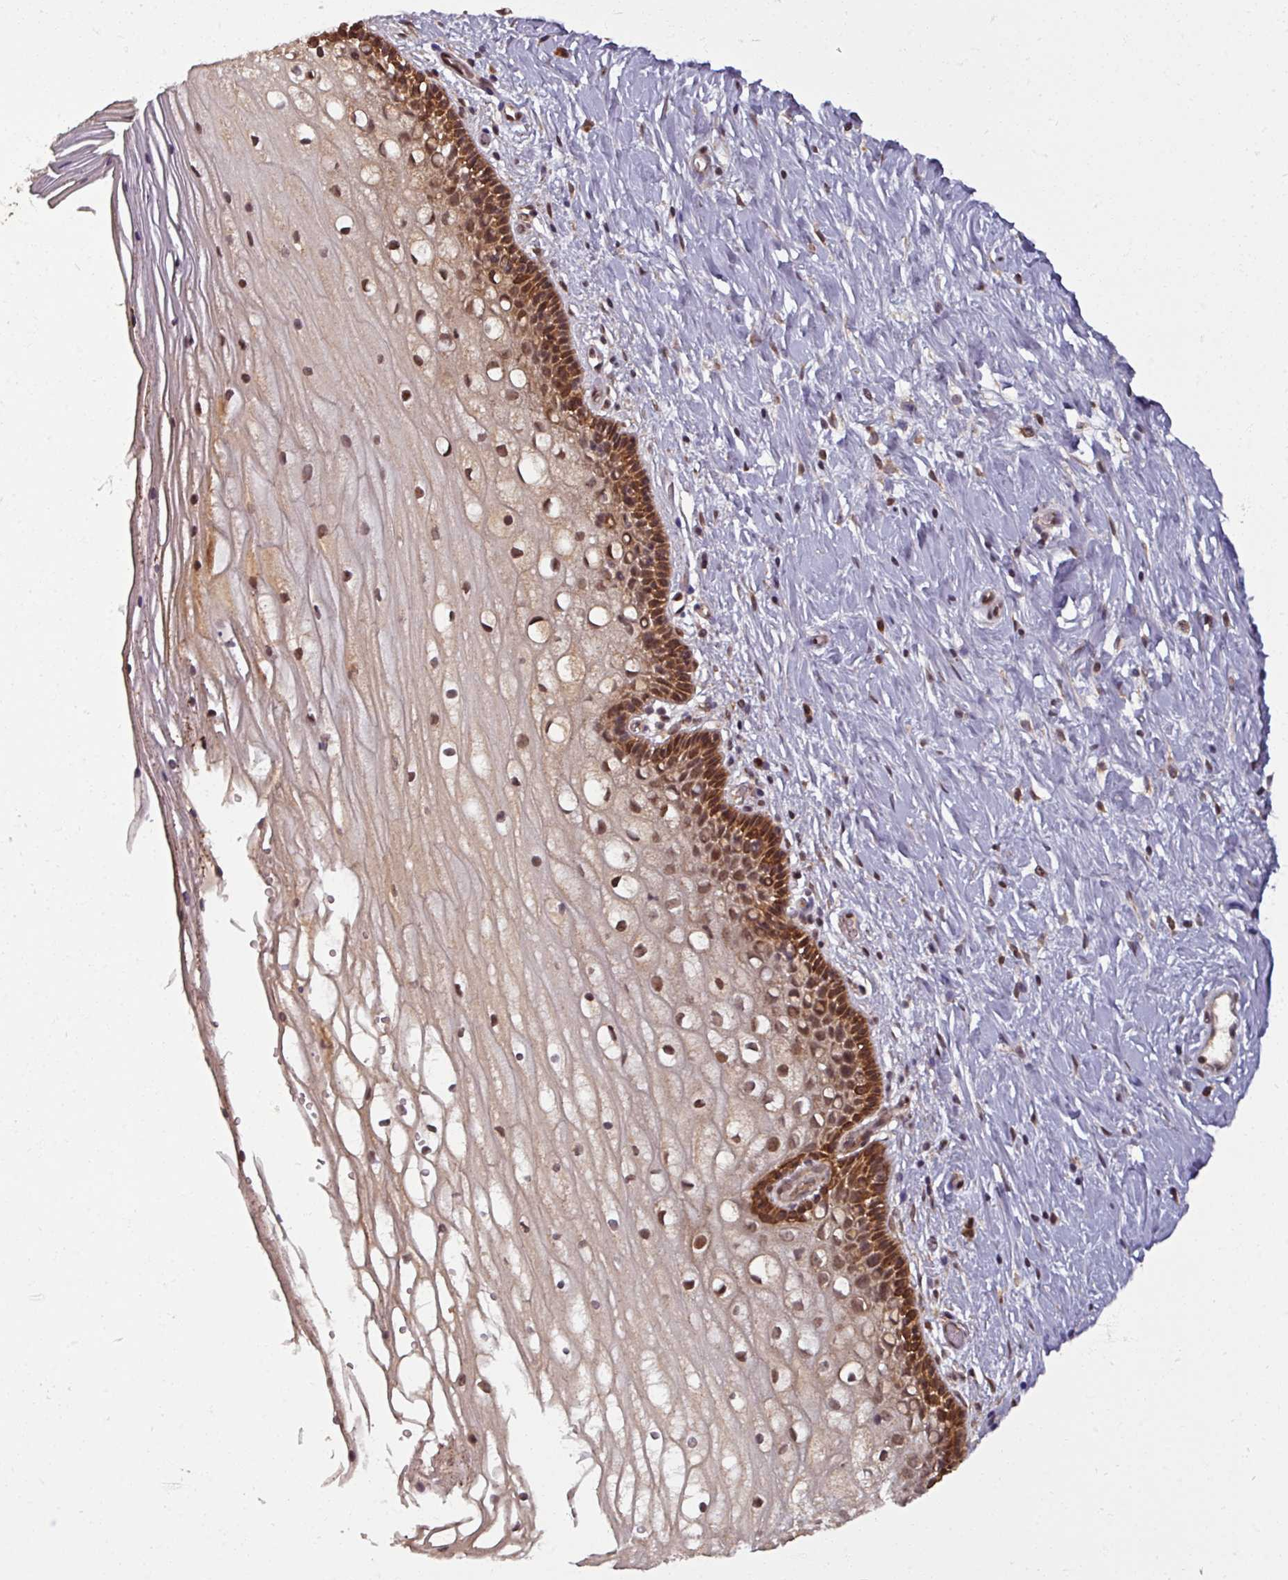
{"staining": {"intensity": "strong", "quantity": ">75%", "location": "cytoplasmic/membranous,nuclear"}, "tissue": "cervix", "cell_type": "Glandular cells", "image_type": "normal", "snomed": [{"axis": "morphology", "description": "Normal tissue, NOS"}, {"axis": "topography", "description": "Cervix"}], "caption": "About >75% of glandular cells in unremarkable cervix reveal strong cytoplasmic/membranous,nuclear protein positivity as visualized by brown immunohistochemical staining.", "gene": "SWI5", "patient": {"sex": "female", "age": 36}}